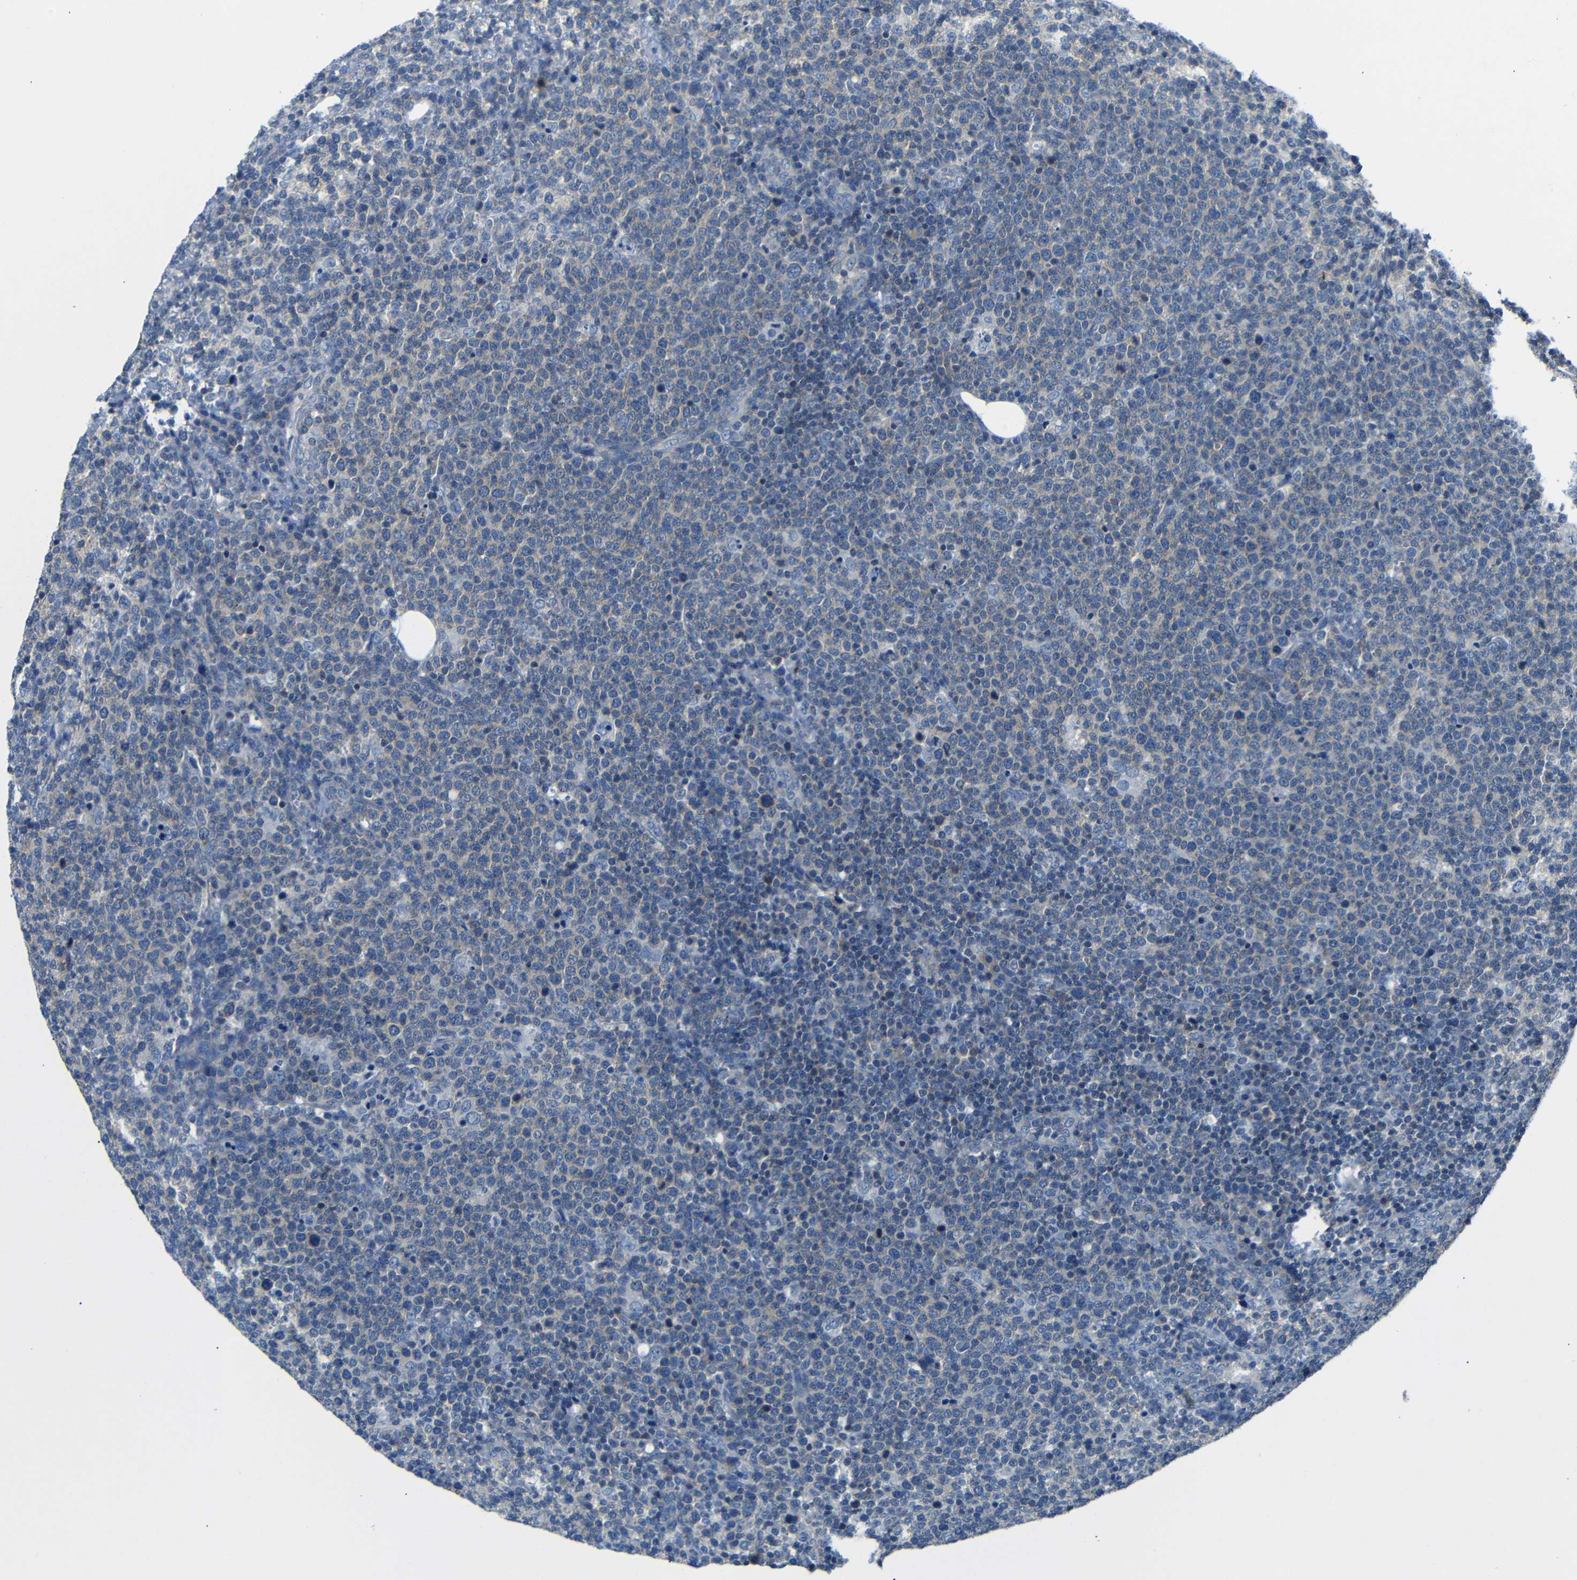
{"staining": {"intensity": "weak", "quantity": "<25%", "location": "cytoplasmic/membranous"}, "tissue": "lymphoma", "cell_type": "Tumor cells", "image_type": "cancer", "snomed": [{"axis": "morphology", "description": "Malignant lymphoma, non-Hodgkin's type, High grade"}, {"axis": "topography", "description": "Lymph node"}], "caption": "Human malignant lymphoma, non-Hodgkin's type (high-grade) stained for a protein using immunohistochemistry (IHC) reveals no staining in tumor cells.", "gene": "DCP1A", "patient": {"sex": "male", "age": 61}}